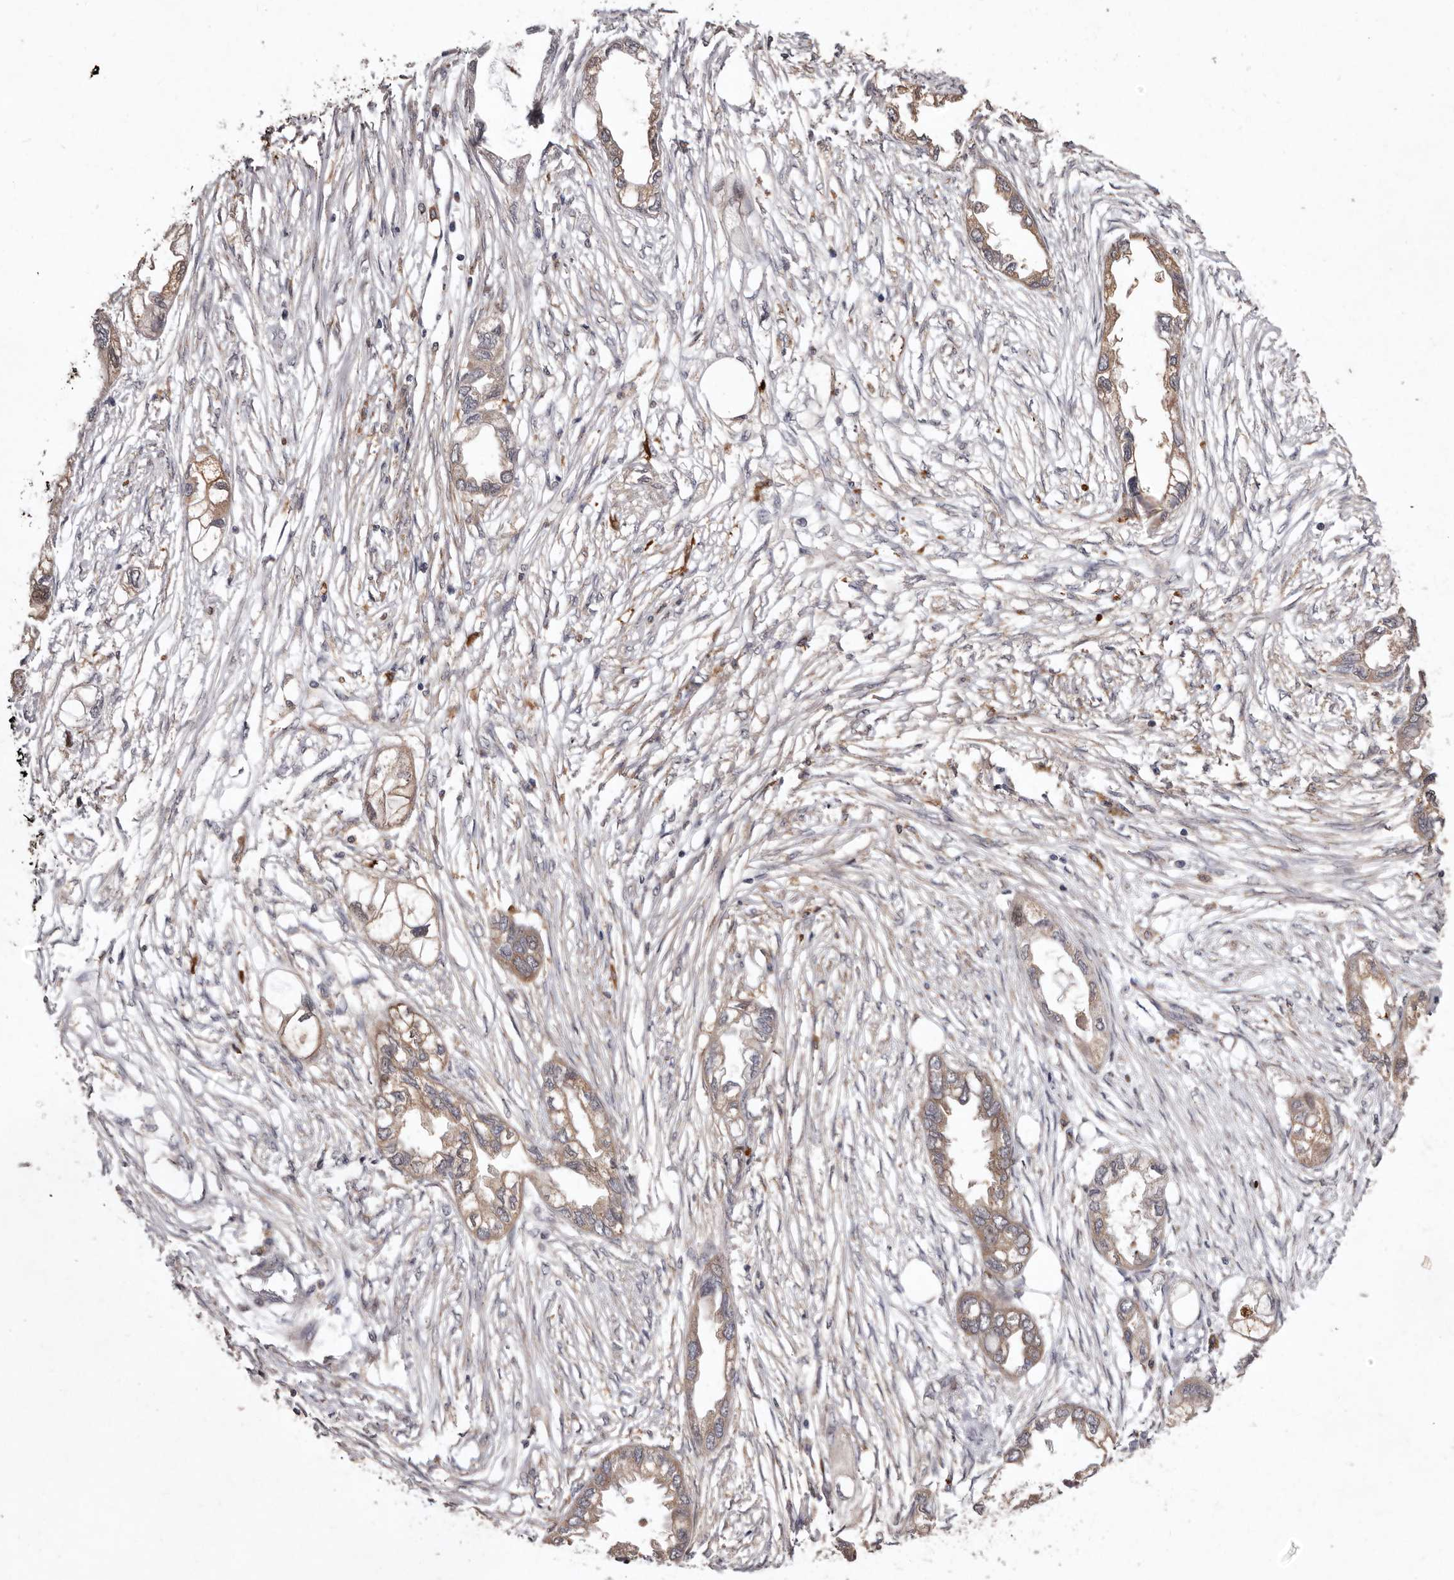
{"staining": {"intensity": "moderate", "quantity": "25%-75%", "location": "cytoplasmic/membranous"}, "tissue": "endometrial cancer", "cell_type": "Tumor cells", "image_type": "cancer", "snomed": [{"axis": "morphology", "description": "Adenocarcinoma, NOS"}, {"axis": "morphology", "description": "Adenocarcinoma, metastatic, NOS"}, {"axis": "topography", "description": "Adipose tissue"}, {"axis": "topography", "description": "Endometrium"}], "caption": "Immunohistochemistry (IHC) micrograph of neoplastic tissue: endometrial cancer (adenocarcinoma) stained using IHC demonstrates medium levels of moderate protein expression localized specifically in the cytoplasmic/membranous of tumor cells, appearing as a cytoplasmic/membranous brown color.", "gene": "FLAD1", "patient": {"sex": "female", "age": 67}}